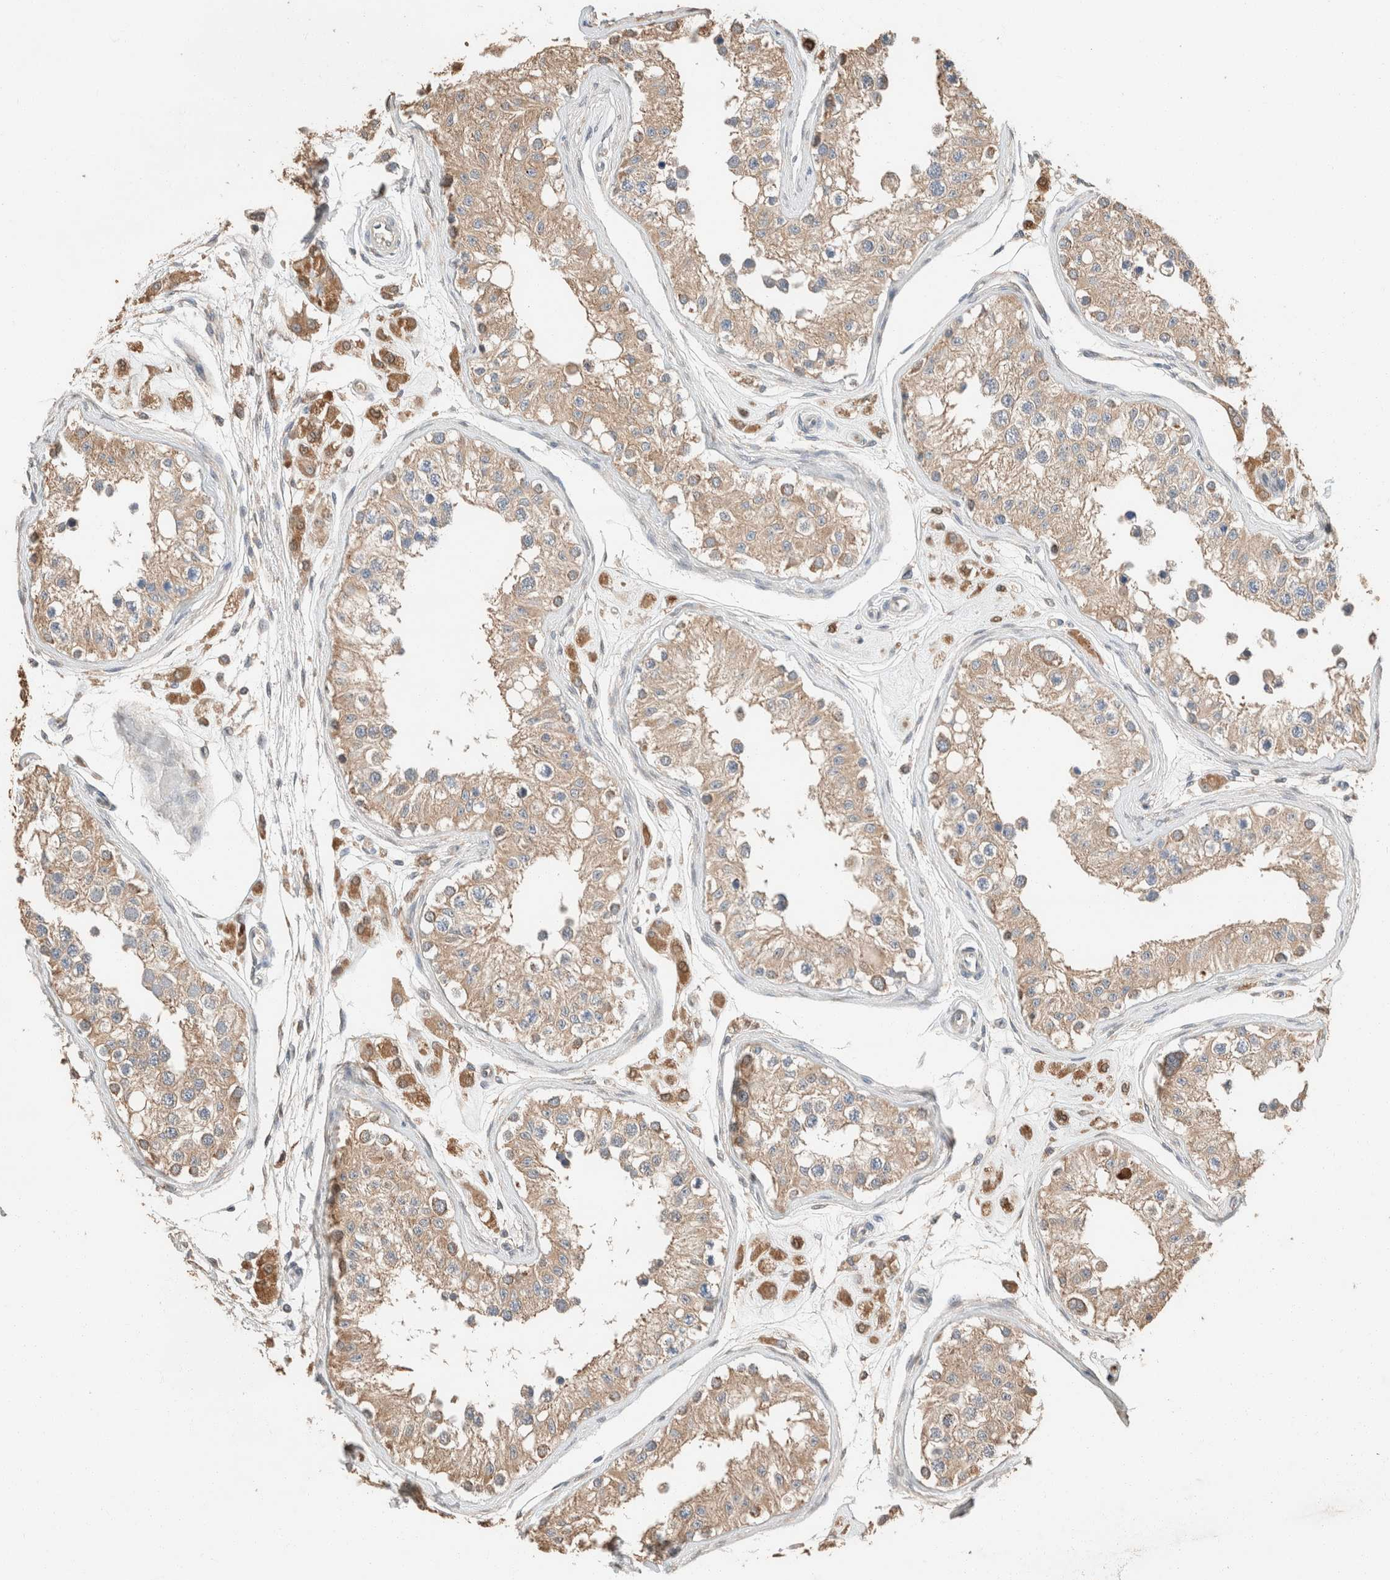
{"staining": {"intensity": "weak", "quantity": ">75%", "location": "cytoplasmic/membranous"}, "tissue": "testis", "cell_type": "Cells in seminiferous ducts", "image_type": "normal", "snomed": [{"axis": "morphology", "description": "Normal tissue, NOS"}, {"axis": "morphology", "description": "Adenocarcinoma, metastatic, NOS"}, {"axis": "topography", "description": "Testis"}], "caption": "Testis stained with DAB (3,3'-diaminobenzidine) immunohistochemistry (IHC) displays low levels of weak cytoplasmic/membranous expression in about >75% of cells in seminiferous ducts.", "gene": "TUBD1", "patient": {"sex": "male", "age": 26}}